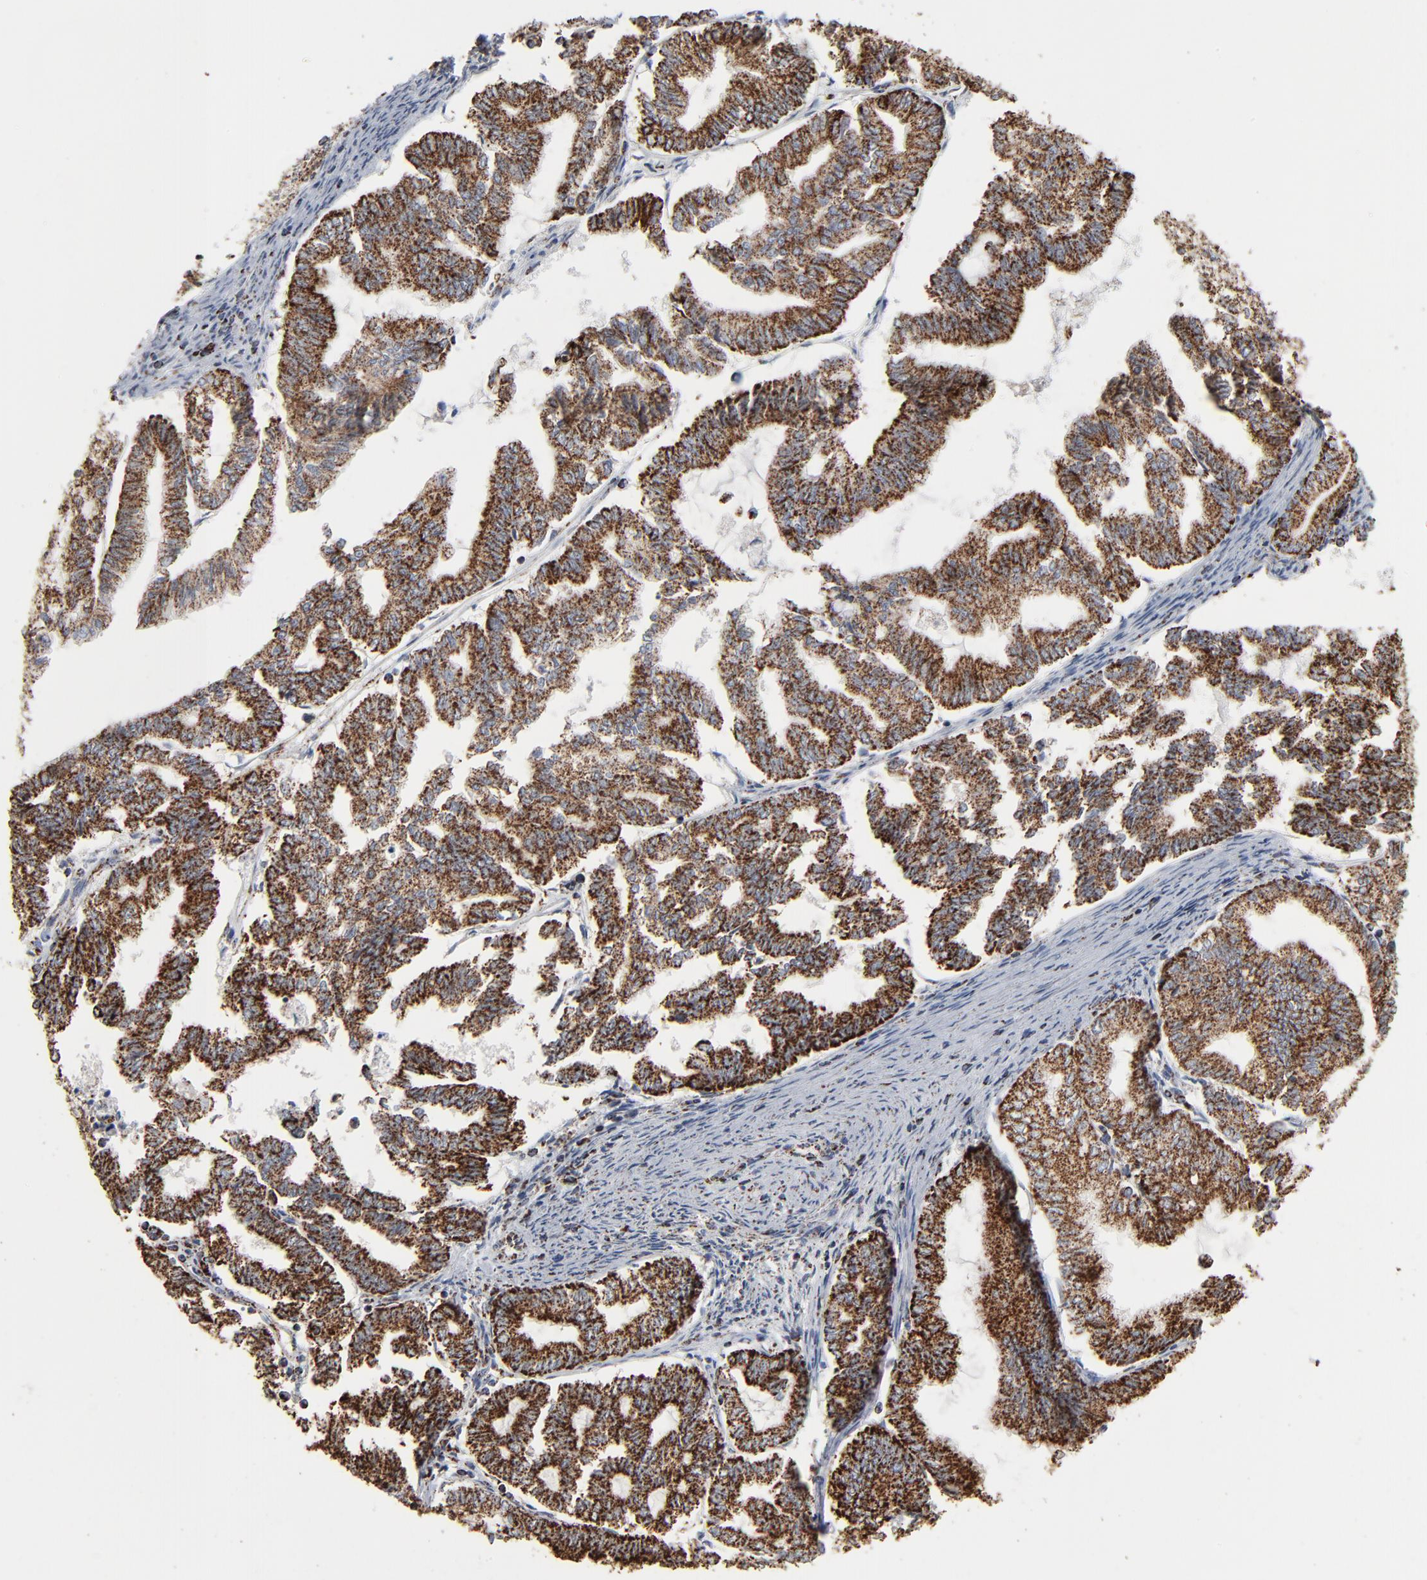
{"staining": {"intensity": "strong", "quantity": ">75%", "location": "cytoplasmic/membranous"}, "tissue": "endometrial cancer", "cell_type": "Tumor cells", "image_type": "cancer", "snomed": [{"axis": "morphology", "description": "Adenocarcinoma, NOS"}, {"axis": "topography", "description": "Endometrium"}], "caption": "Endometrial cancer was stained to show a protein in brown. There is high levels of strong cytoplasmic/membranous positivity in approximately >75% of tumor cells.", "gene": "UQCRC1", "patient": {"sex": "female", "age": 79}}